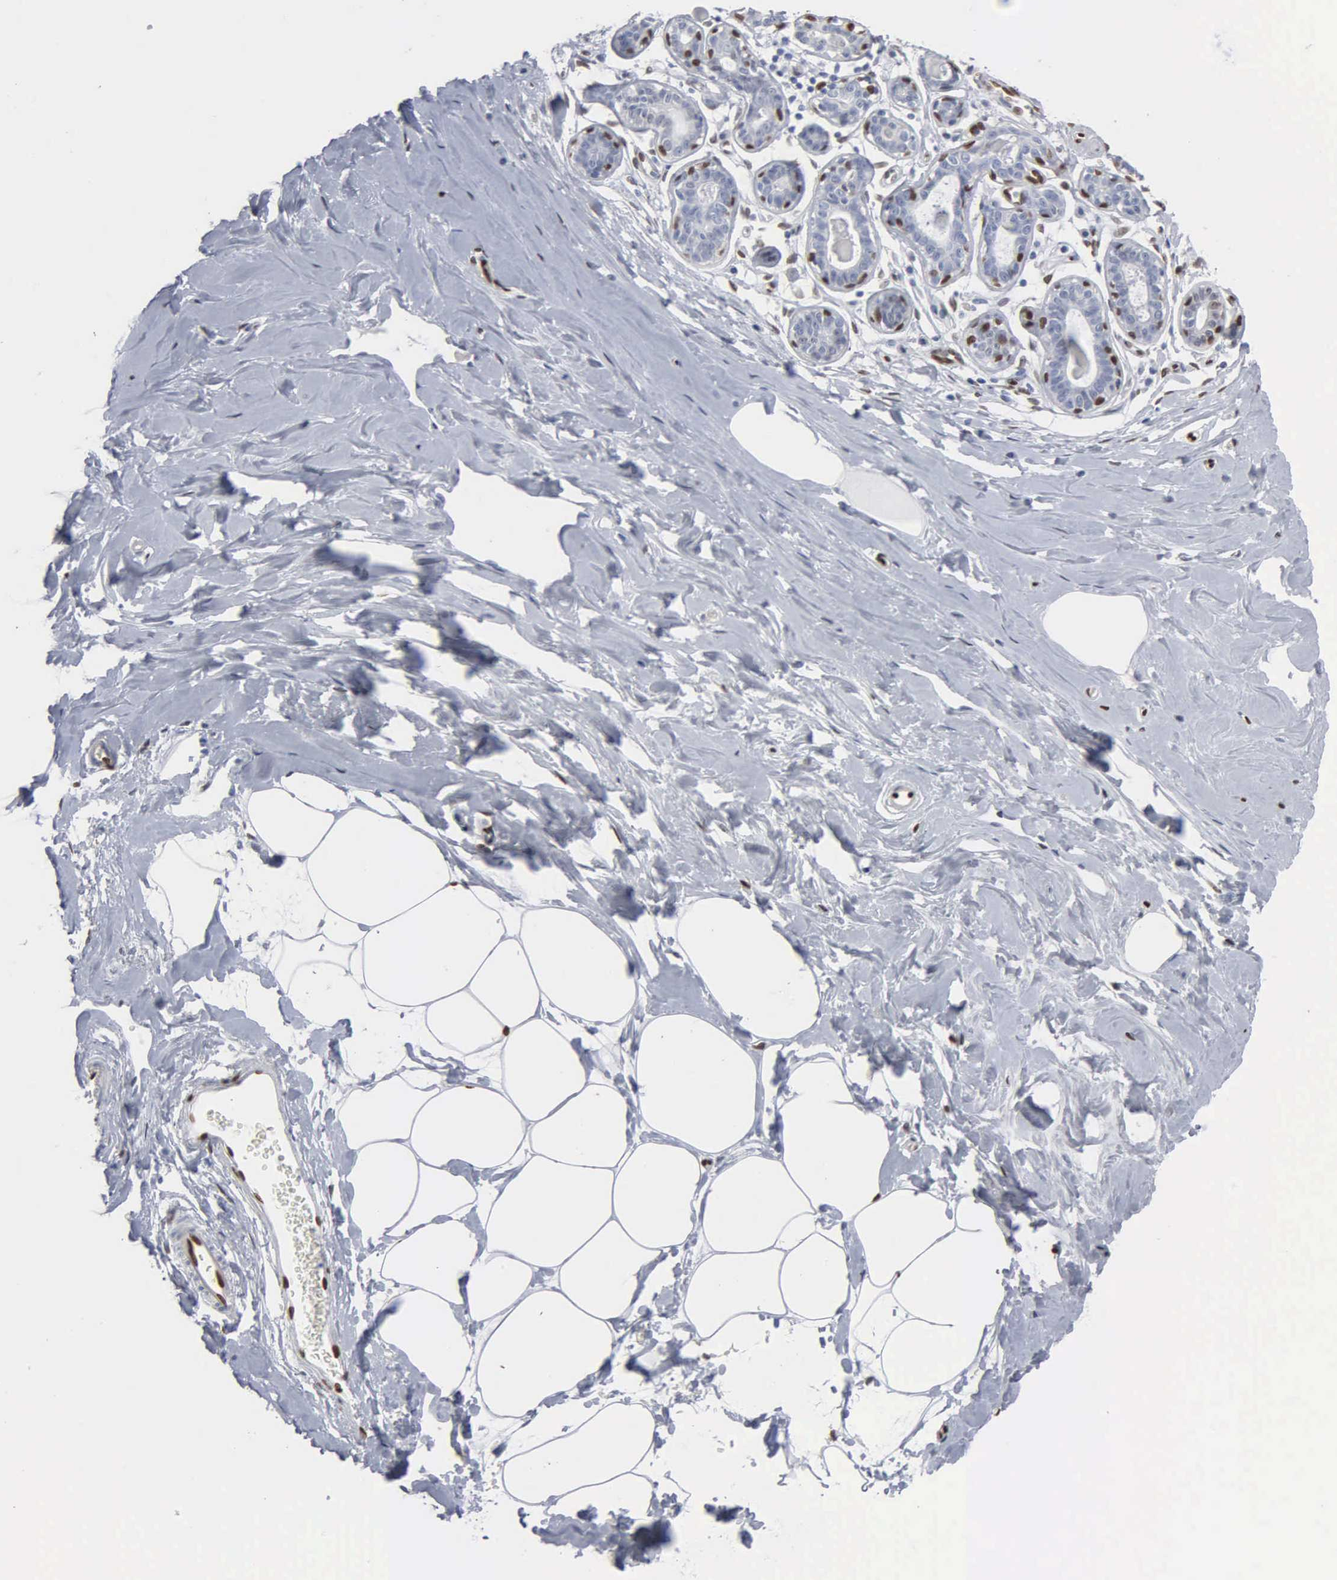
{"staining": {"intensity": "moderate", "quantity": ">75%", "location": "nuclear"}, "tissue": "breast", "cell_type": "Adipocytes", "image_type": "normal", "snomed": [{"axis": "morphology", "description": "Normal tissue, NOS"}, {"axis": "topography", "description": "Breast"}], "caption": "IHC image of unremarkable breast: breast stained using immunohistochemistry exhibits medium levels of moderate protein expression localized specifically in the nuclear of adipocytes, appearing as a nuclear brown color.", "gene": "FGF2", "patient": {"sex": "female", "age": 44}}